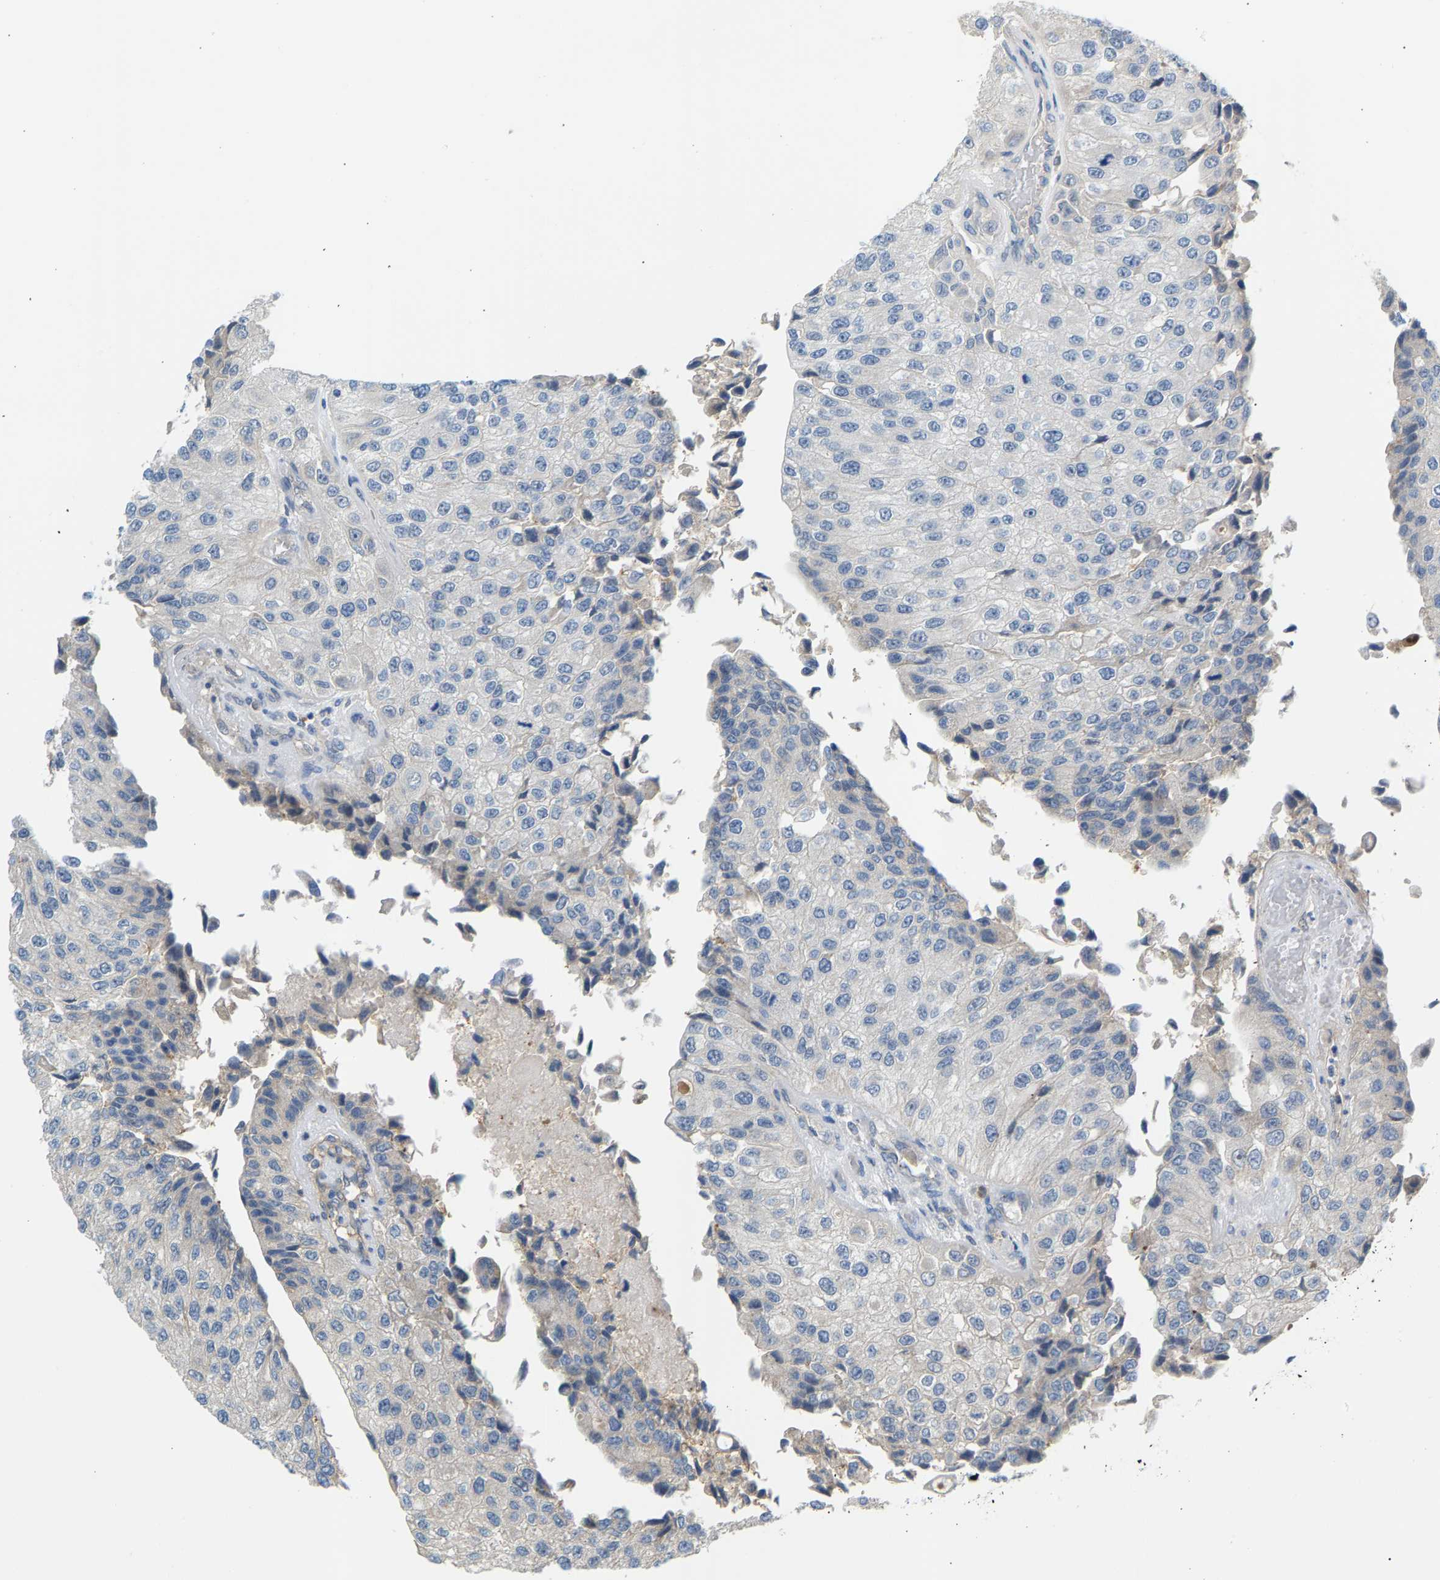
{"staining": {"intensity": "negative", "quantity": "none", "location": "none"}, "tissue": "urothelial cancer", "cell_type": "Tumor cells", "image_type": "cancer", "snomed": [{"axis": "morphology", "description": "Urothelial carcinoma, High grade"}, {"axis": "topography", "description": "Kidney"}, {"axis": "topography", "description": "Urinary bladder"}], "caption": "Human high-grade urothelial carcinoma stained for a protein using immunohistochemistry demonstrates no expression in tumor cells.", "gene": "KRTAP27-1", "patient": {"sex": "male", "age": 77}}